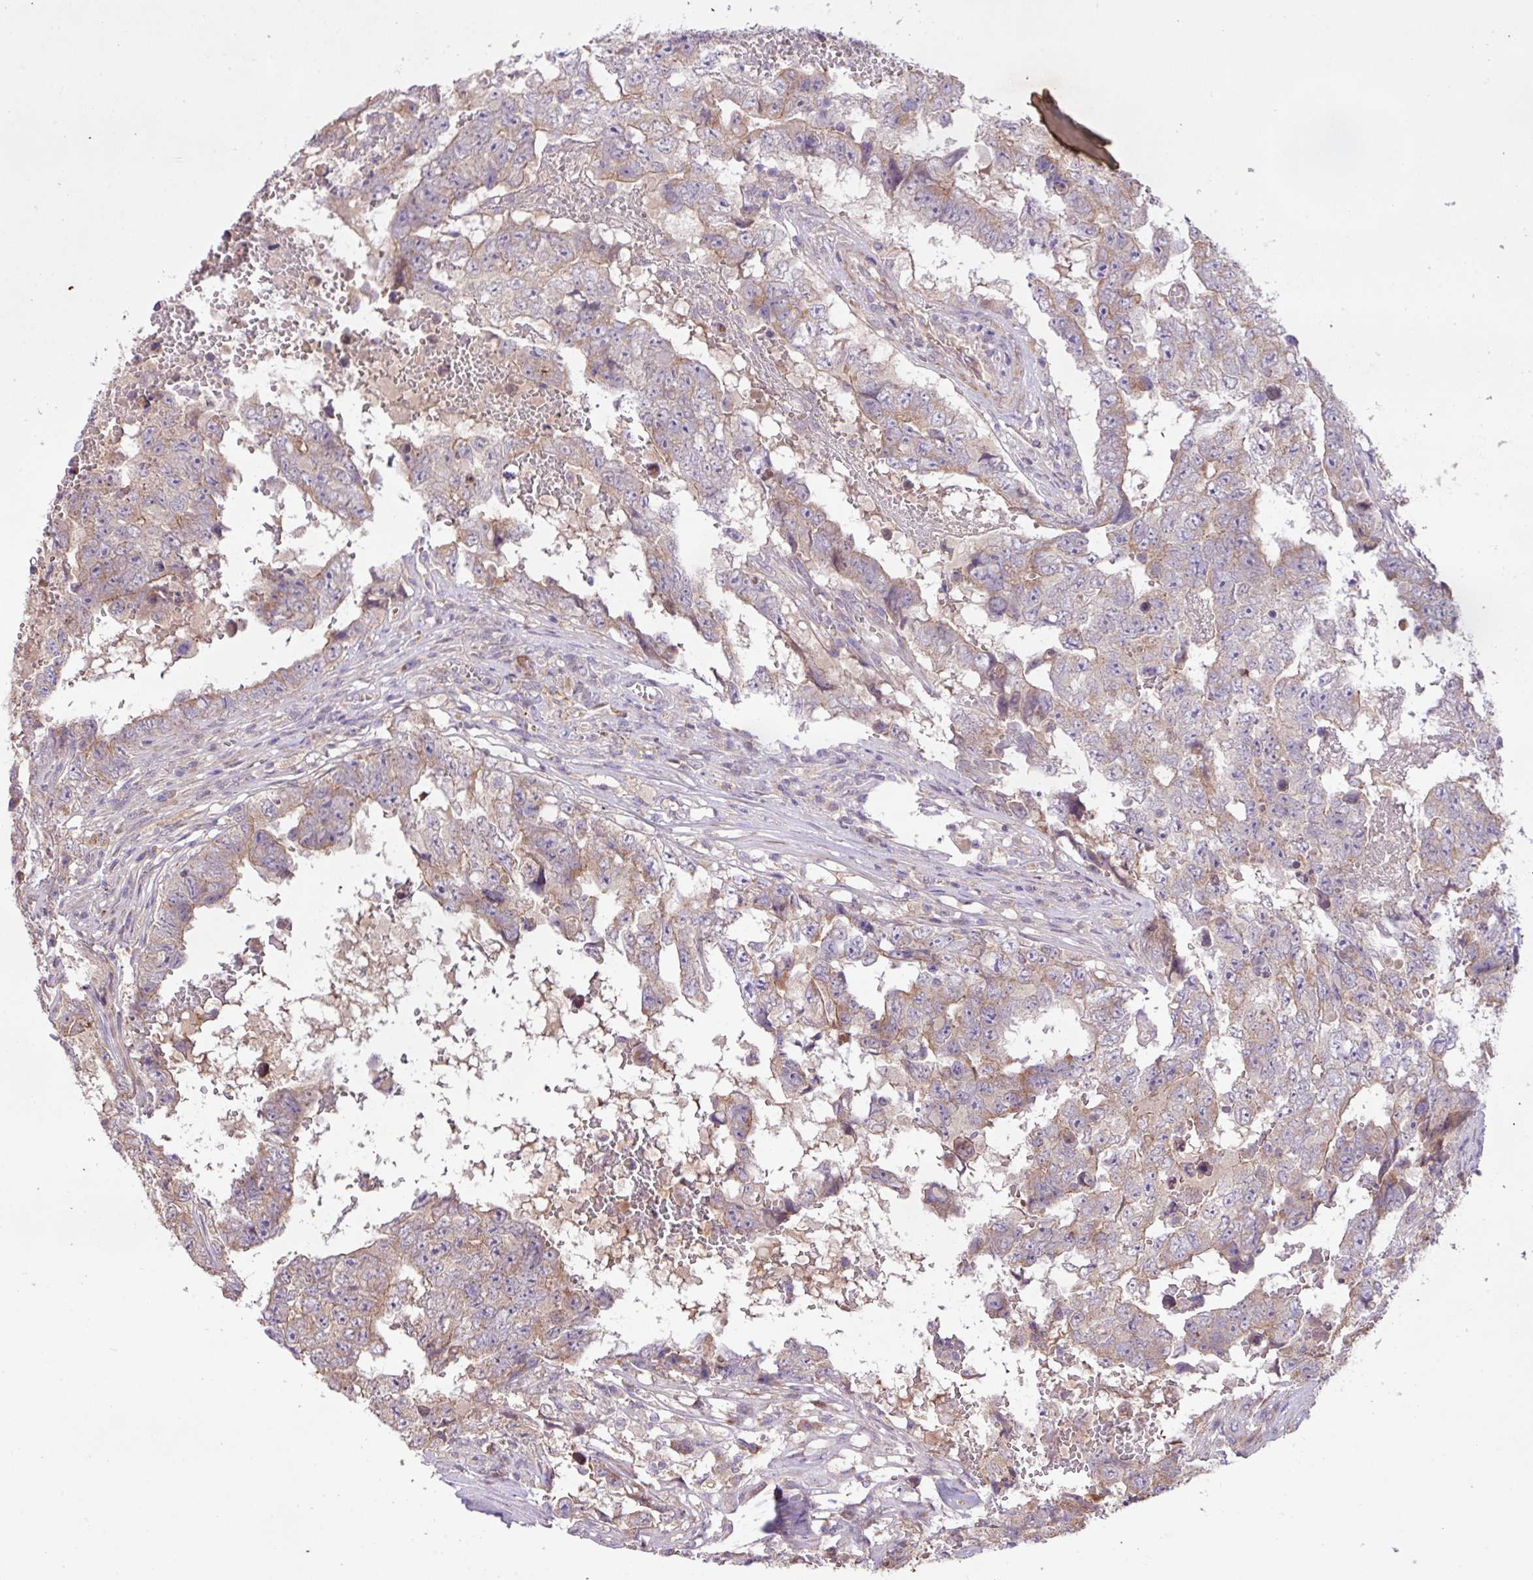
{"staining": {"intensity": "weak", "quantity": "<25%", "location": "cytoplasmic/membranous"}, "tissue": "testis cancer", "cell_type": "Tumor cells", "image_type": "cancer", "snomed": [{"axis": "morphology", "description": "Carcinoma, Embryonal, NOS"}, {"axis": "topography", "description": "Testis"}], "caption": "A histopathology image of human testis cancer (embryonal carcinoma) is negative for staining in tumor cells.", "gene": "TIMM10B", "patient": {"sex": "male", "age": 25}}